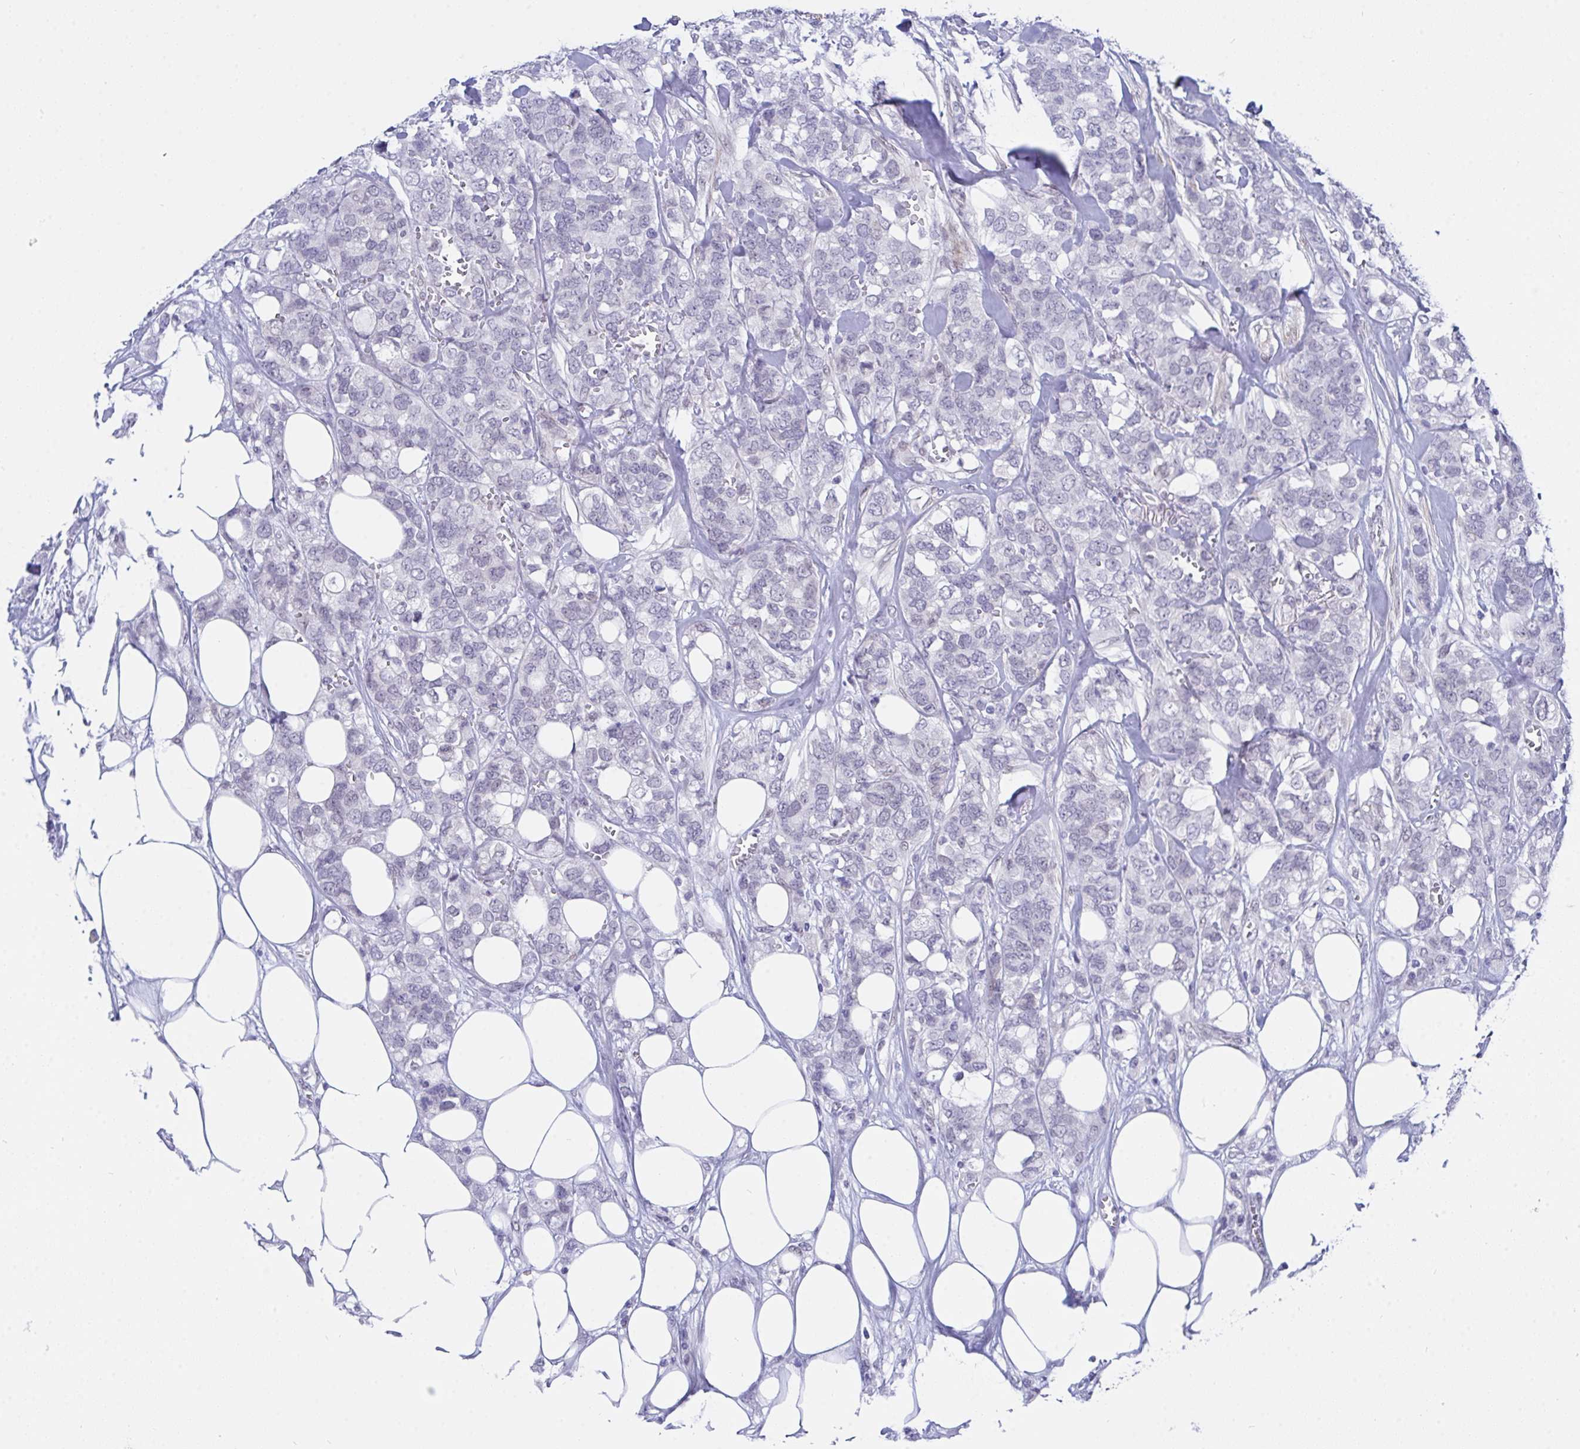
{"staining": {"intensity": "negative", "quantity": "none", "location": "none"}, "tissue": "breast cancer", "cell_type": "Tumor cells", "image_type": "cancer", "snomed": [{"axis": "morphology", "description": "Lobular carcinoma"}, {"axis": "topography", "description": "Breast"}], "caption": "The immunohistochemistry (IHC) image has no significant expression in tumor cells of breast lobular carcinoma tissue.", "gene": "FBXL22", "patient": {"sex": "female", "age": 91}}